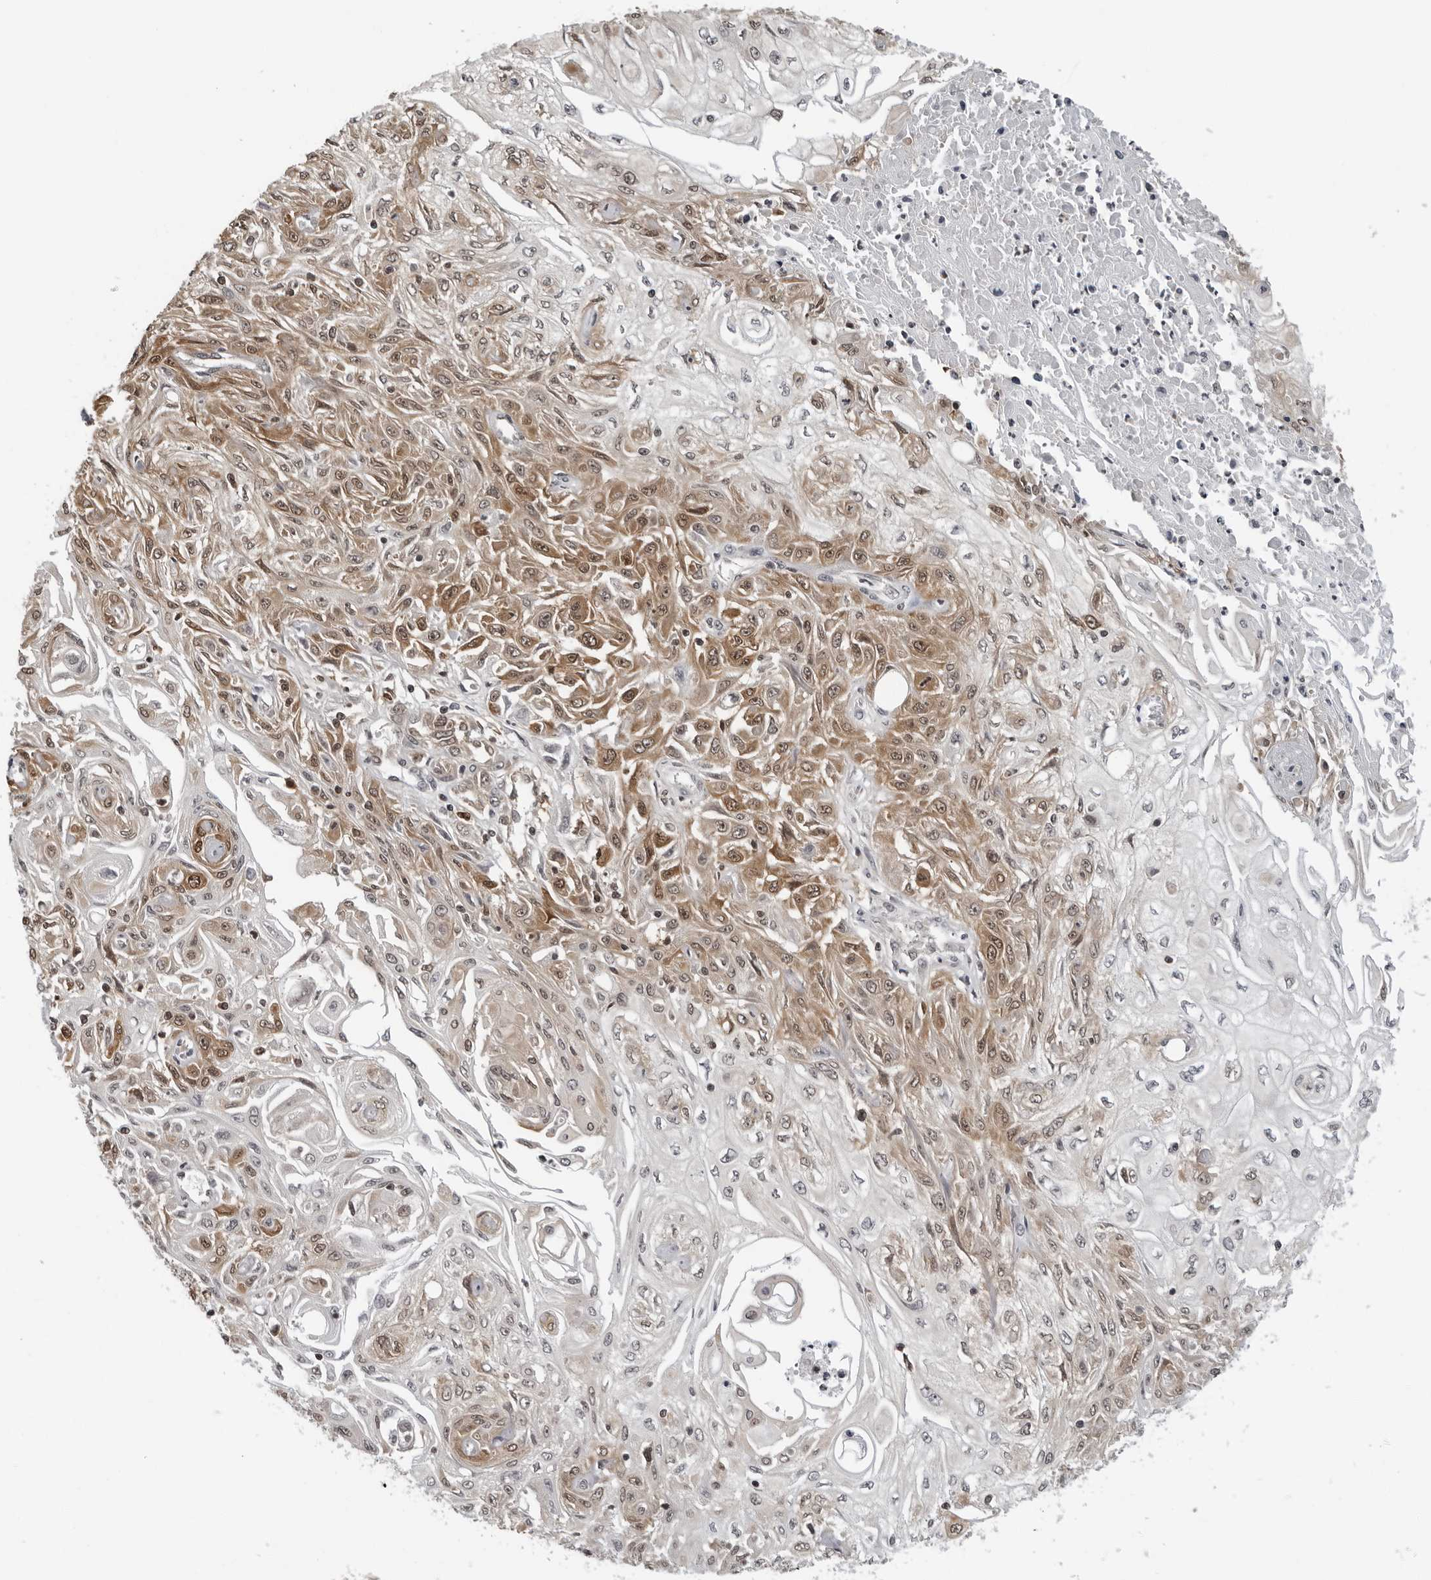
{"staining": {"intensity": "moderate", "quantity": "25%-75%", "location": "cytoplasmic/membranous"}, "tissue": "skin cancer", "cell_type": "Tumor cells", "image_type": "cancer", "snomed": [{"axis": "morphology", "description": "Squamous cell carcinoma, NOS"}, {"axis": "morphology", "description": "Squamous cell carcinoma, metastatic, NOS"}, {"axis": "topography", "description": "Skin"}, {"axis": "topography", "description": "Lymph node"}], "caption": "Squamous cell carcinoma (skin) tissue exhibits moderate cytoplasmic/membranous positivity in approximately 25%-75% of tumor cells", "gene": "HSPH1", "patient": {"sex": "male", "age": 75}}